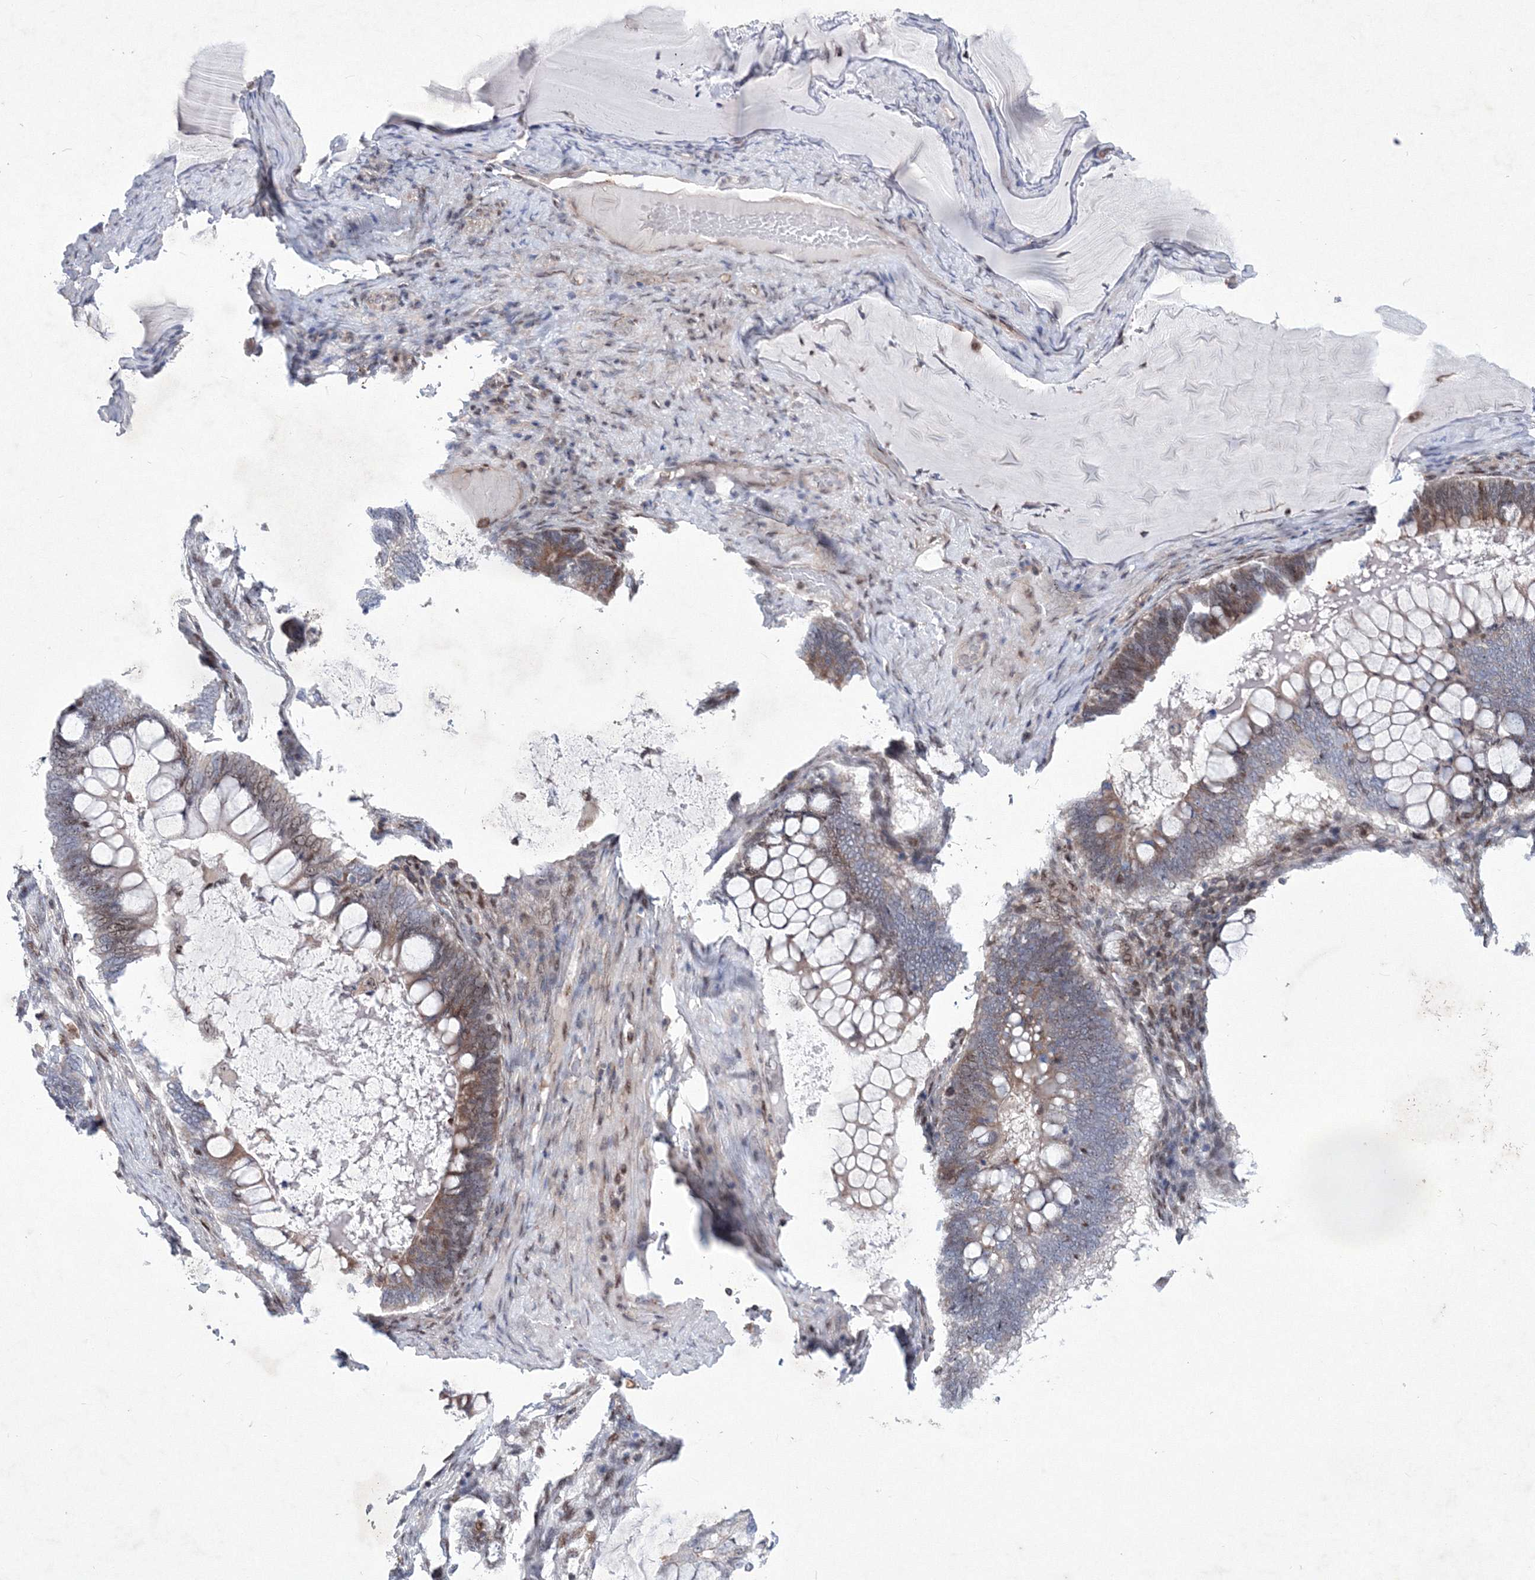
{"staining": {"intensity": "weak", "quantity": "25%-75%", "location": "cytoplasmic/membranous,nuclear"}, "tissue": "ovarian cancer", "cell_type": "Tumor cells", "image_type": "cancer", "snomed": [{"axis": "morphology", "description": "Cystadenocarcinoma, mucinous, NOS"}, {"axis": "topography", "description": "Ovary"}], "caption": "IHC of human mucinous cystadenocarcinoma (ovarian) exhibits low levels of weak cytoplasmic/membranous and nuclear expression in approximately 25%-75% of tumor cells.", "gene": "RNPEPL1", "patient": {"sex": "female", "age": 61}}